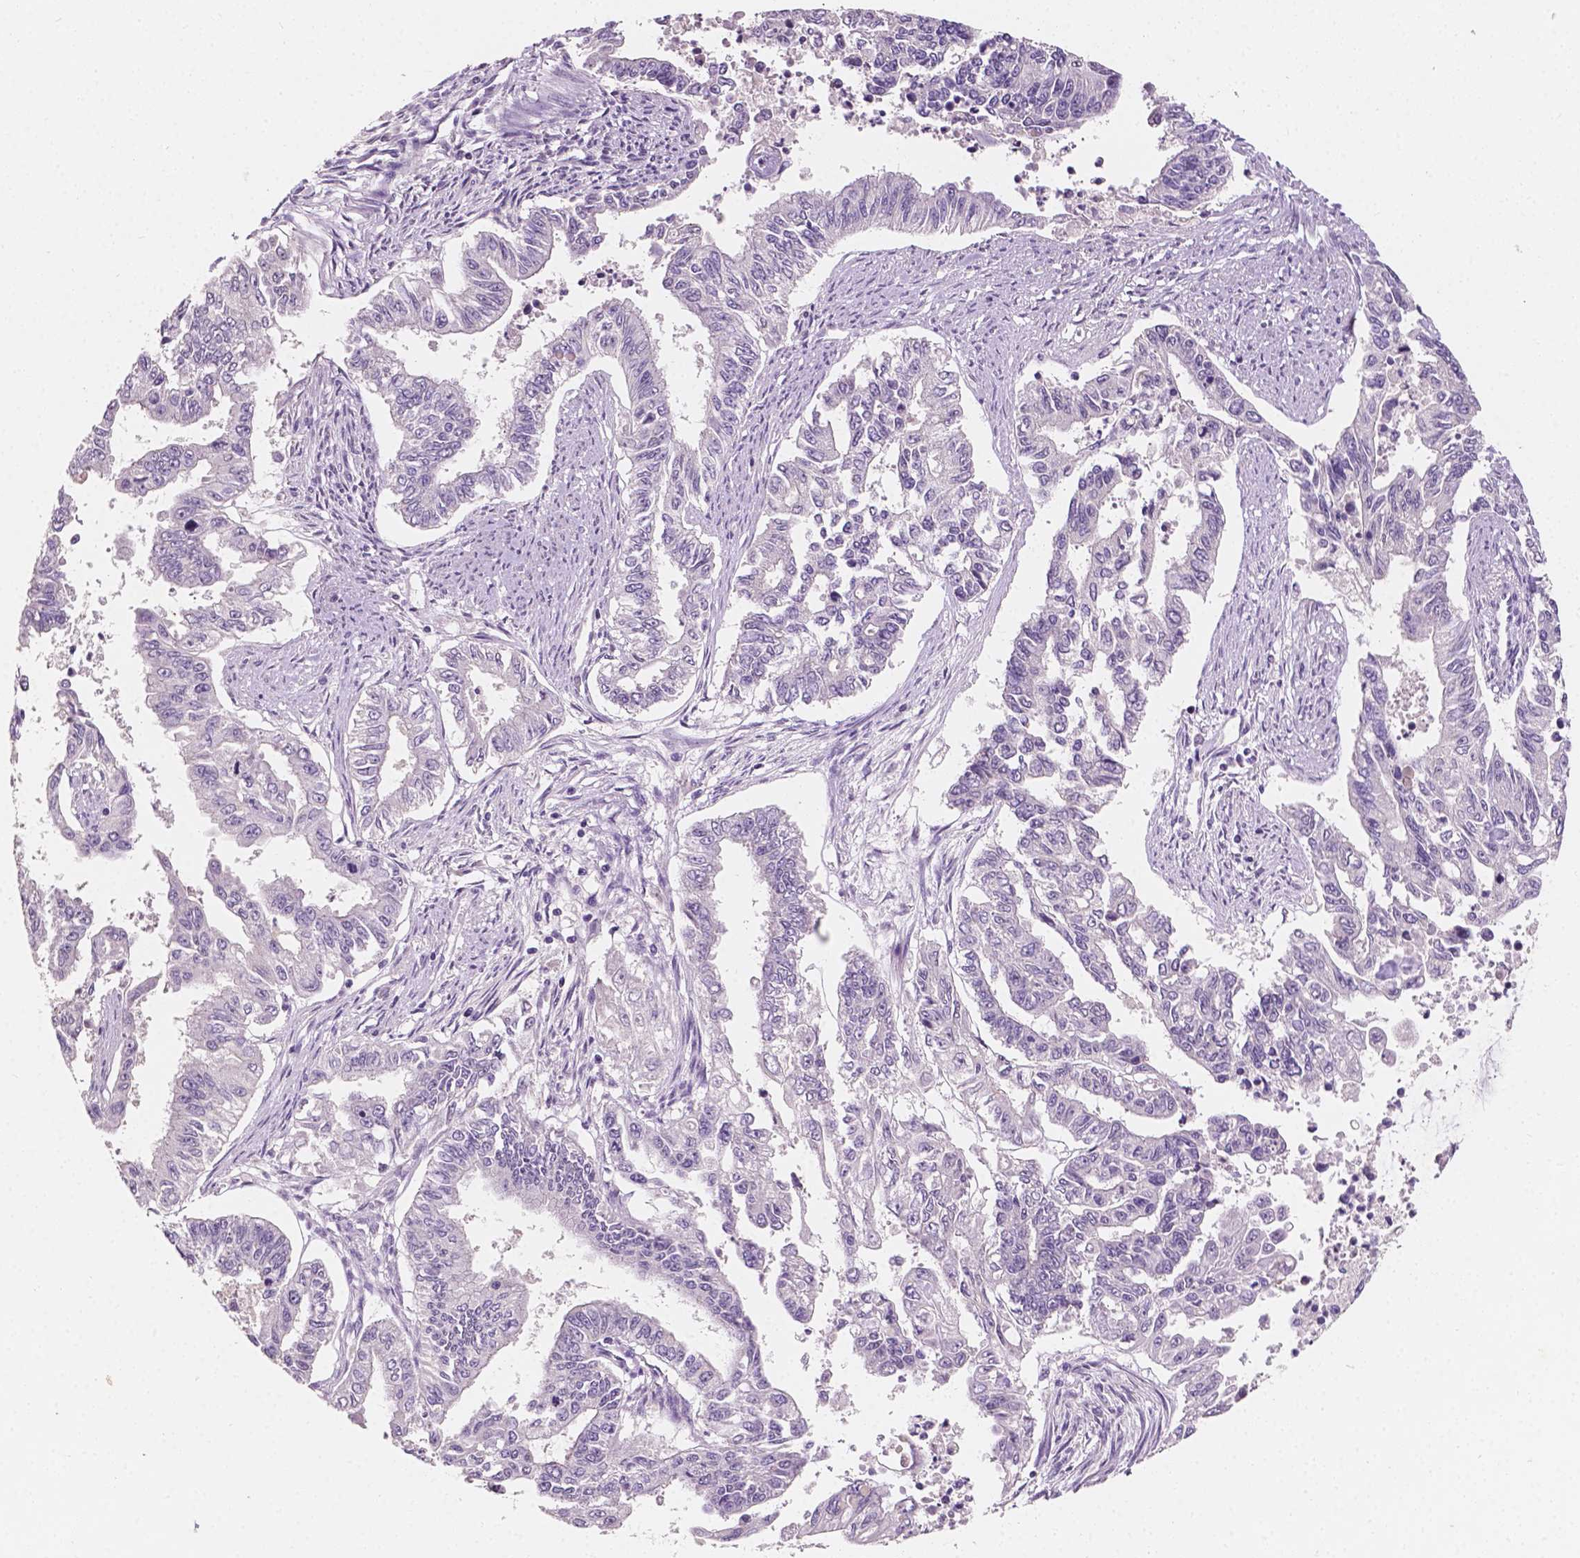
{"staining": {"intensity": "negative", "quantity": "none", "location": "none"}, "tissue": "endometrial cancer", "cell_type": "Tumor cells", "image_type": "cancer", "snomed": [{"axis": "morphology", "description": "Adenocarcinoma, NOS"}, {"axis": "topography", "description": "Uterus"}], "caption": "This is an immunohistochemistry photomicrograph of human endometrial adenocarcinoma. There is no expression in tumor cells.", "gene": "TAL1", "patient": {"sex": "female", "age": 59}}